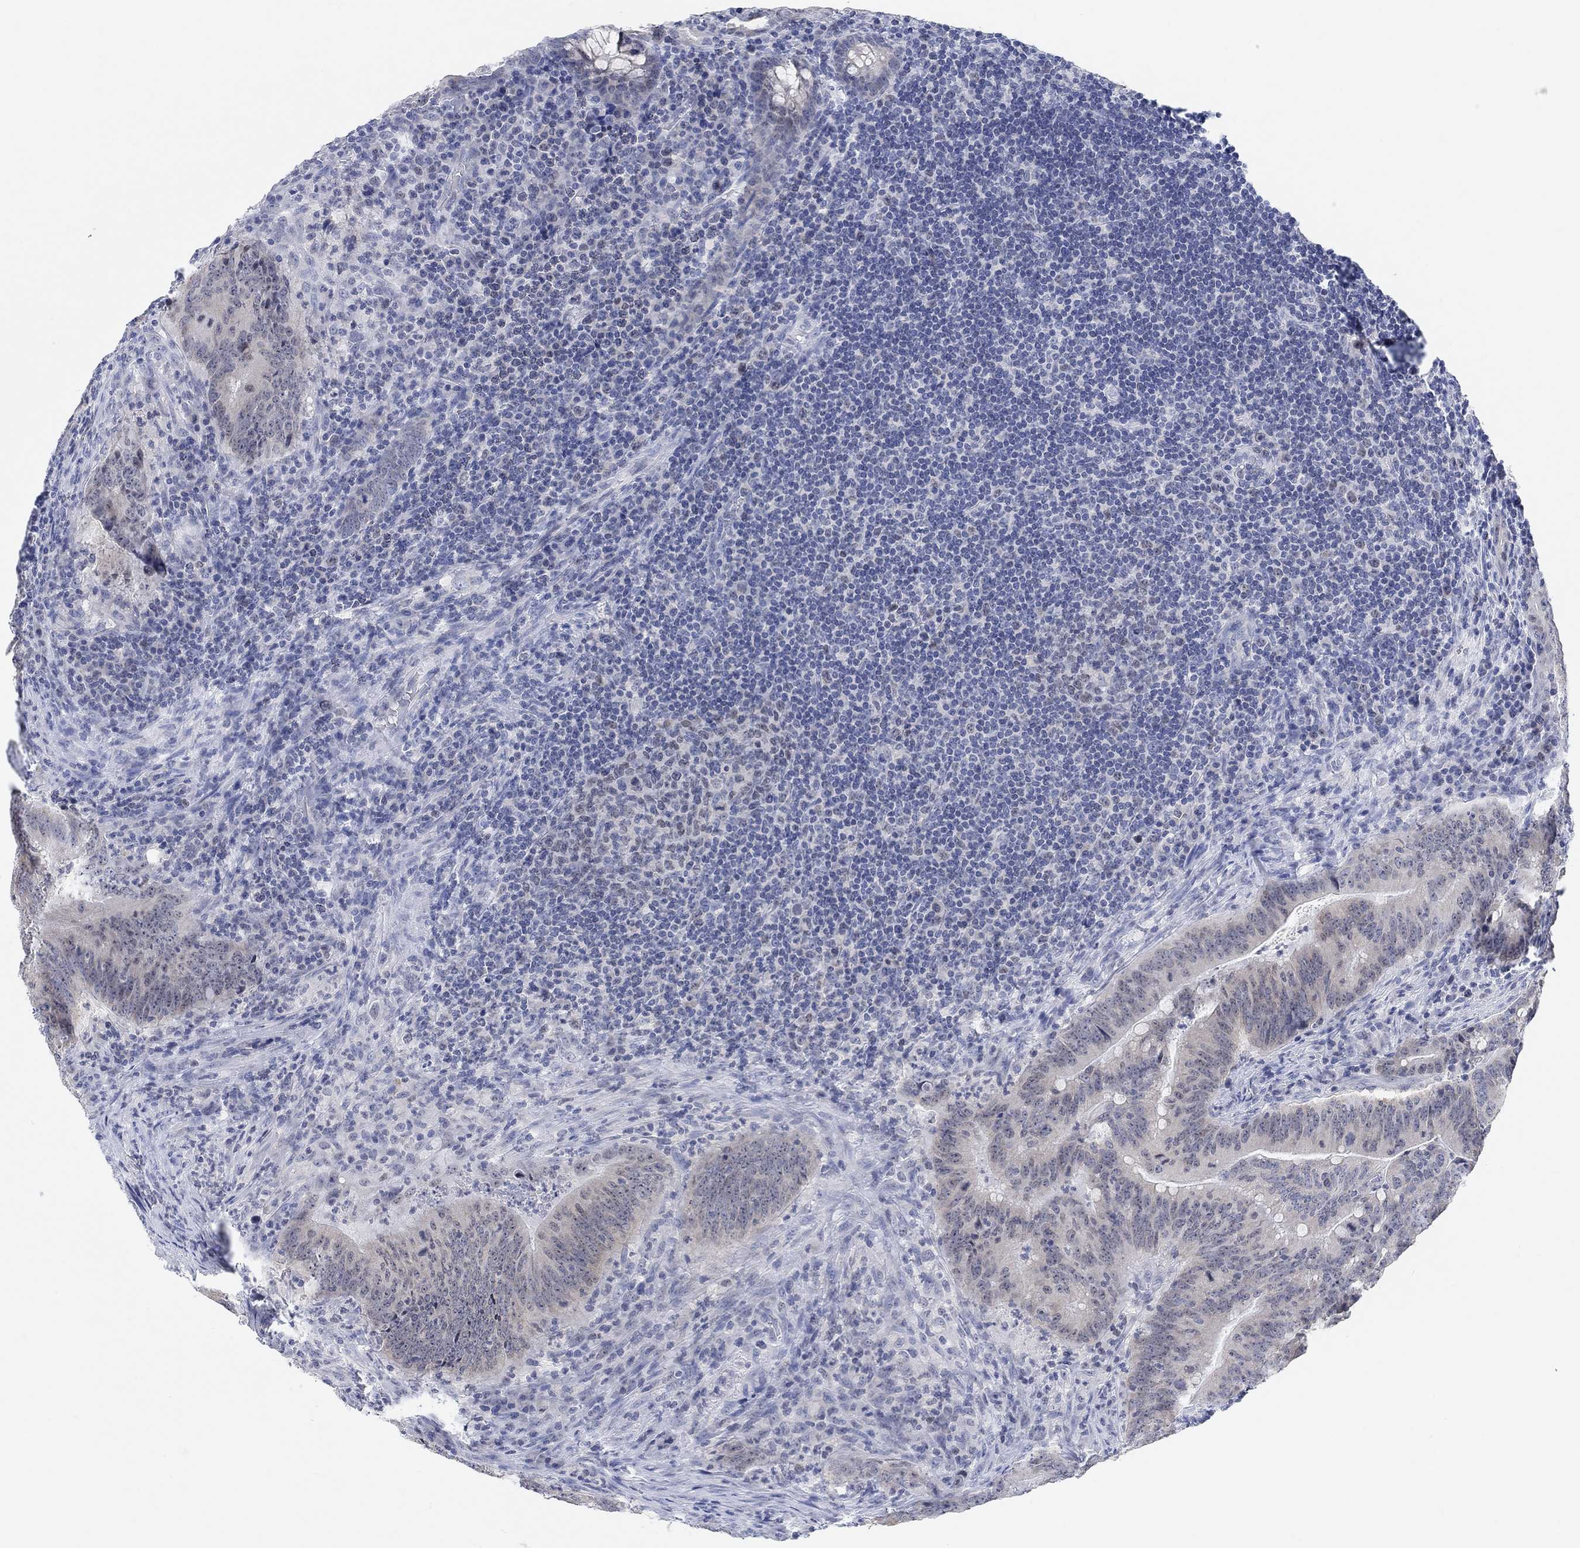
{"staining": {"intensity": "negative", "quantity": "none", "location": "none"}, "tissue": "colorectal cancer", "cell_type": "Tumor cells", "image_type": "cancer", "snomed": [{"axis": "morphology", "description": "Adenocarcinoma, NOS"}, {"axis": "topography", "description": "Colon"}], "caption": "Tumor cells show no significant staining in adenocarcinoma (colorectal).", "gene": "ATP6V1E2", "patient": {"sex": "female", "age": 87}}